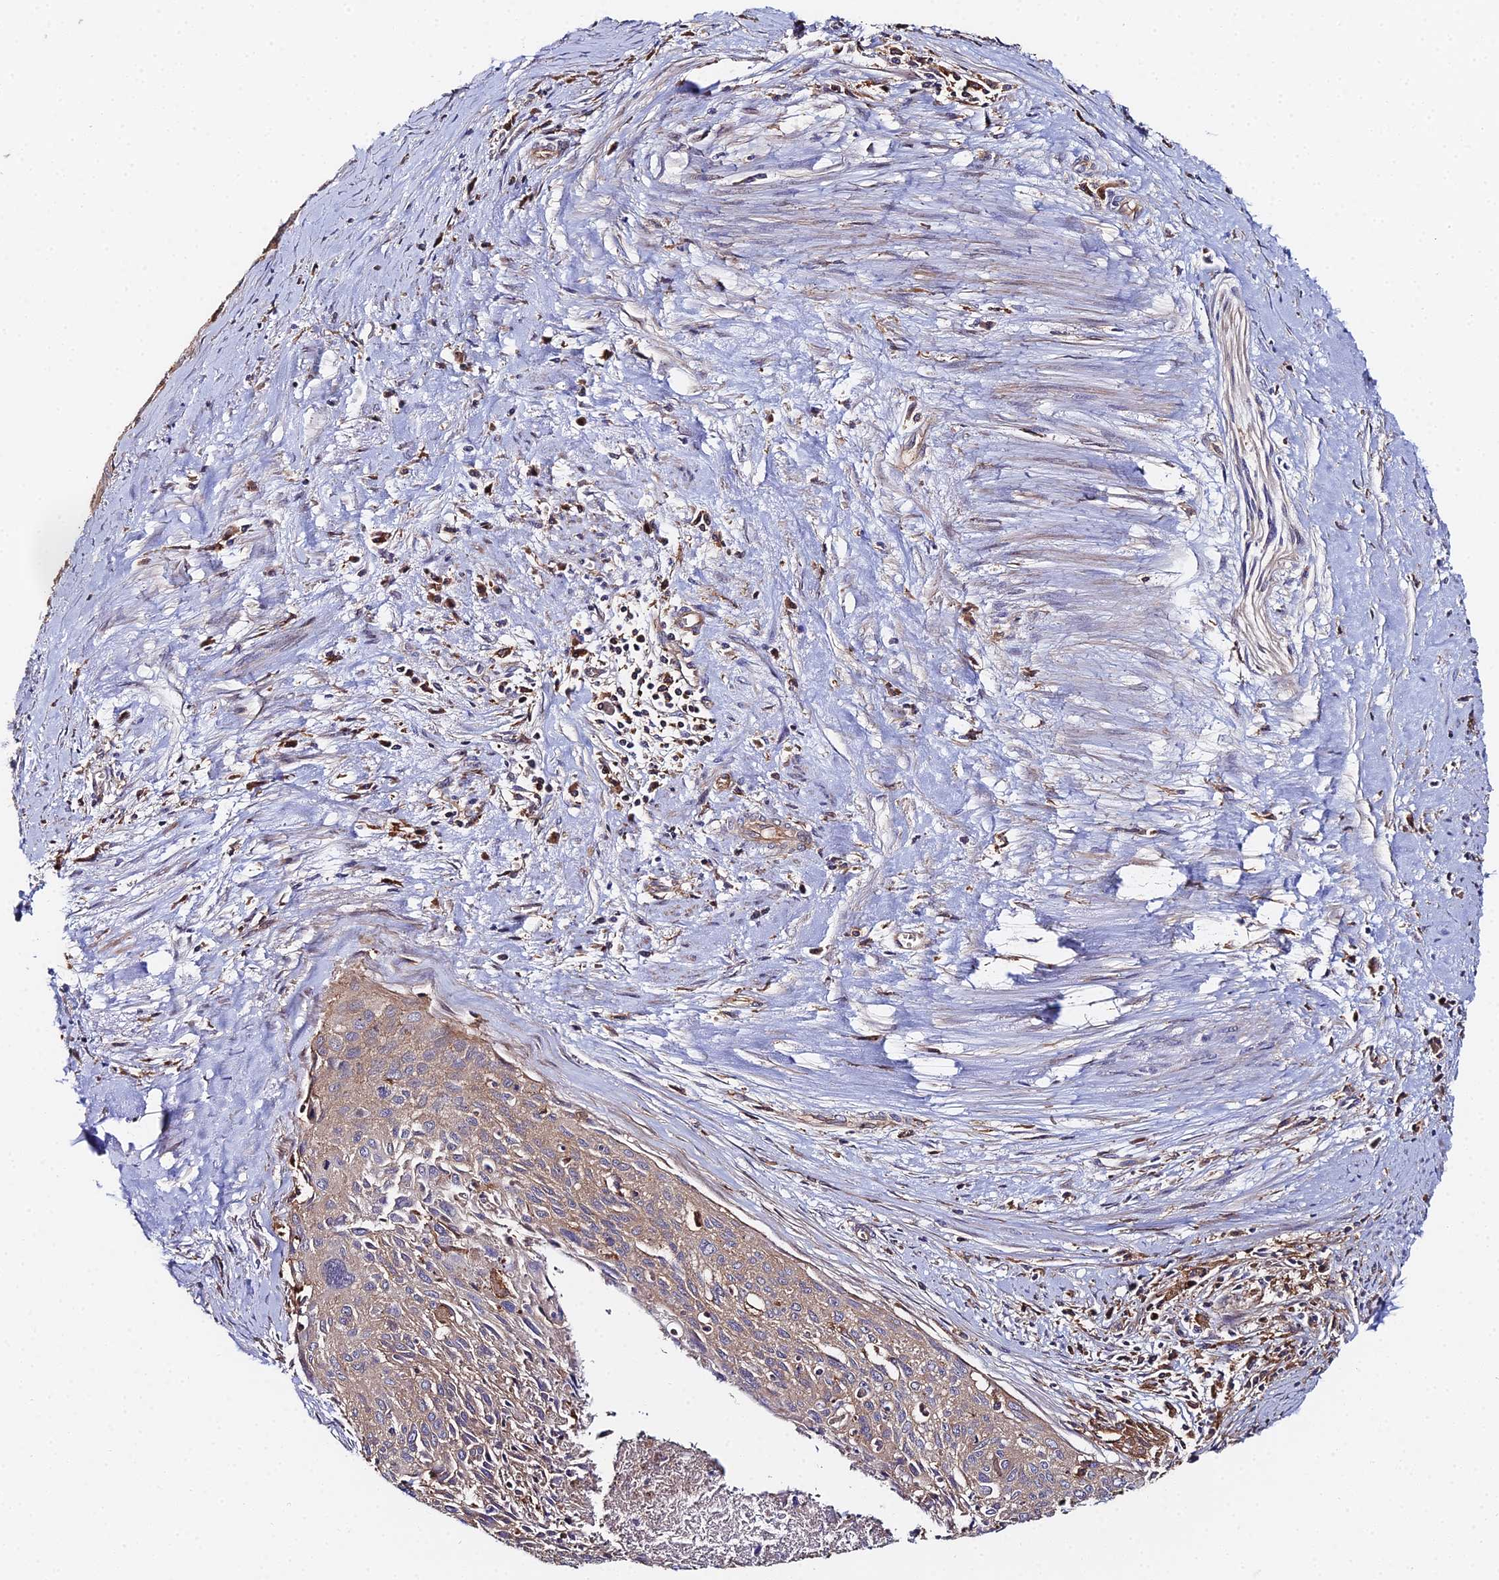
{"staining": {"intensity": "moderate", "quantity": ">75%", "location": "cytoplasmic/membranous"}, "tissue": "cervical cancer", "cell_type": "Tumor cells", "image_type": "cancer", "snomed": [{"axis": "morphology", "description": "Squamous cell carcinoma, NOS"}, {"axis": "topography", "description": "Cervix"}], "caption": "This micrograph demonstrates immunohistochemistry (IHC) staining of cervical cancer, with medium moderate cytoplasmic/membranous staining in approximately >75% of tumor cells.", "gene": "GNG5B", "patient": {"sex": "female", "age": 55}}